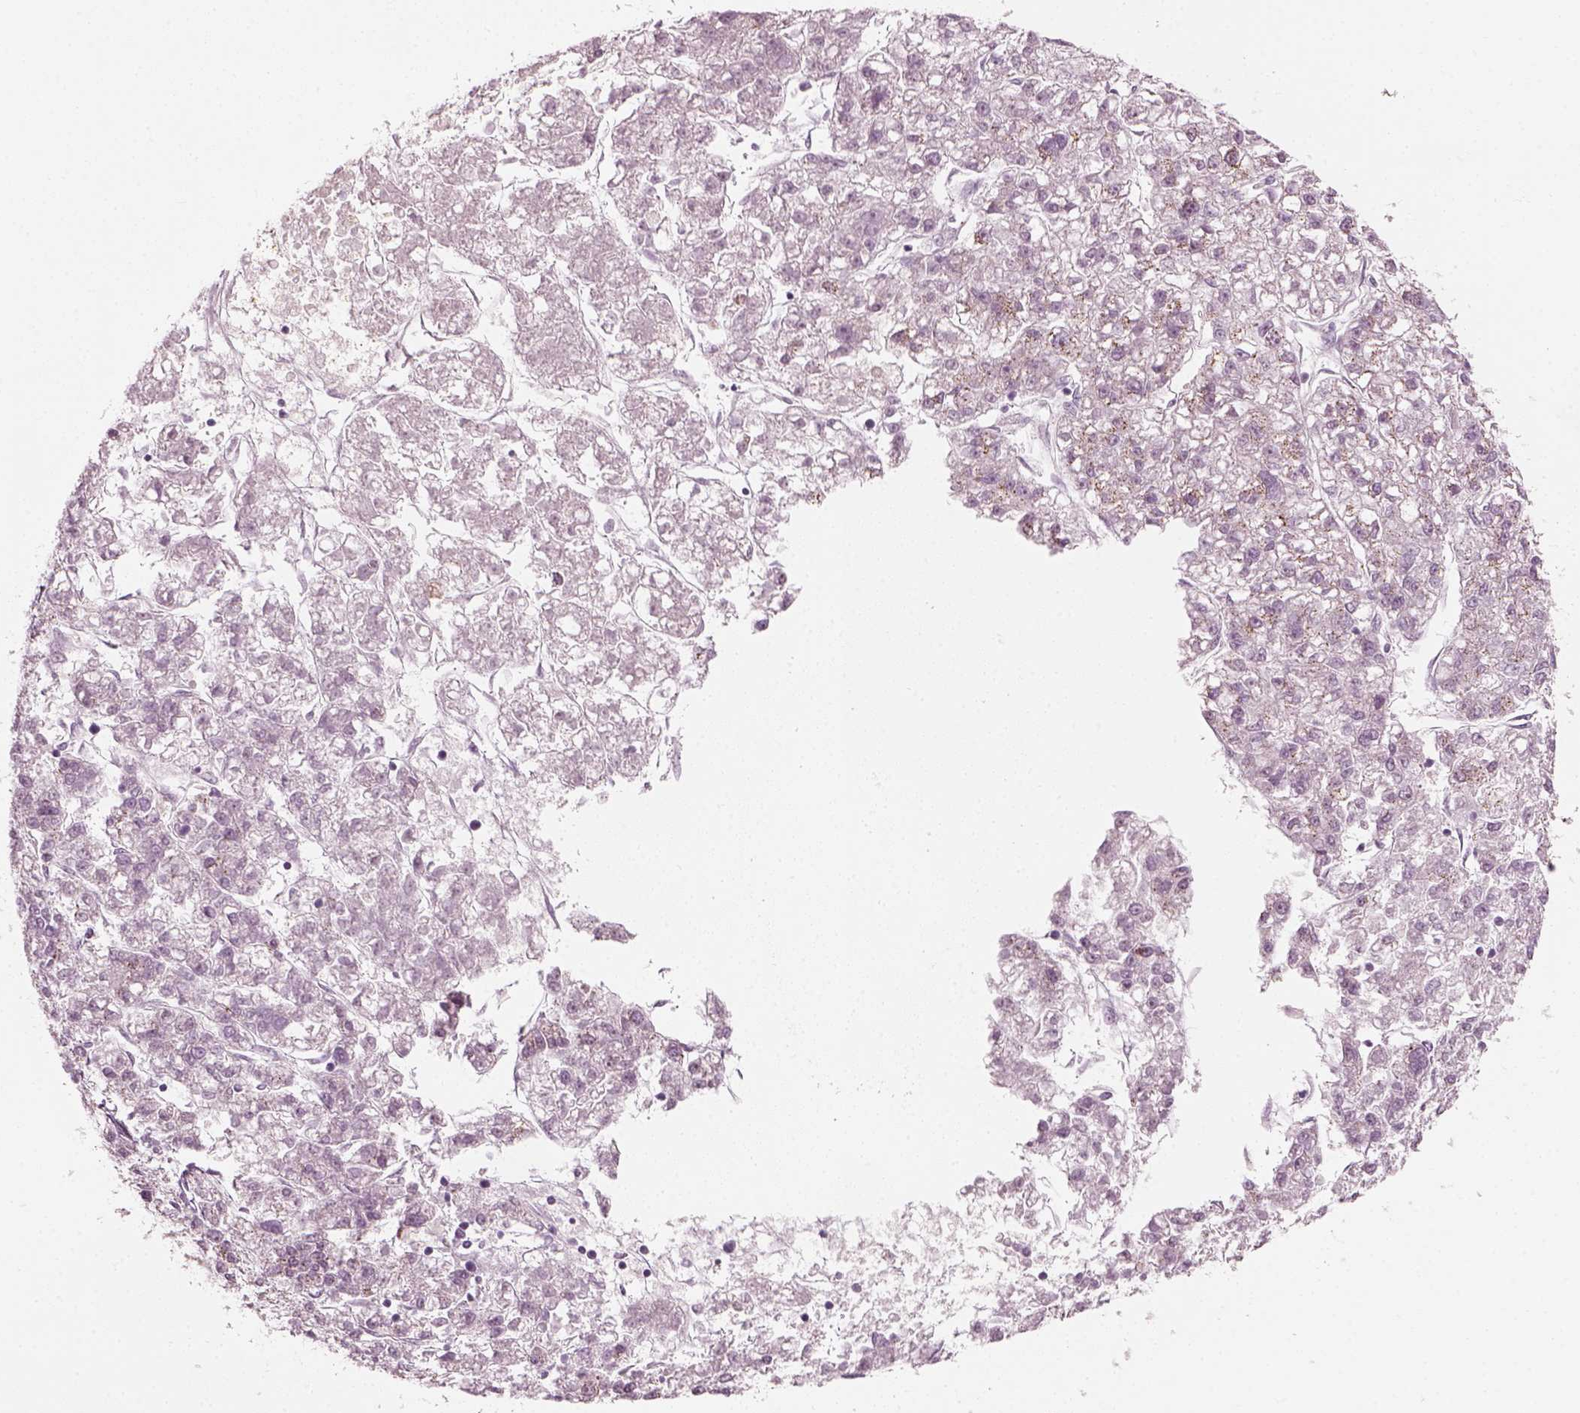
{"staining": {"intensity": "negative", "quantity": "none", "location": "none"}, "tissue": "liver cancer", "cell_type": "Tumor cells", "image_type": "cancer", "snomed": [{"axis": "morphology", "description": "Carcinoma, Hepatocellular, NOS"}, {"axis": "topography", "description": "Liver"}], "caption": "An immunohistochemistry photomicrograph of liver cancer is shown. There is no staining in tumor cells of liver cancer.", "gene": "MLIP", "patient": {"sex": "male", "age": 56}}